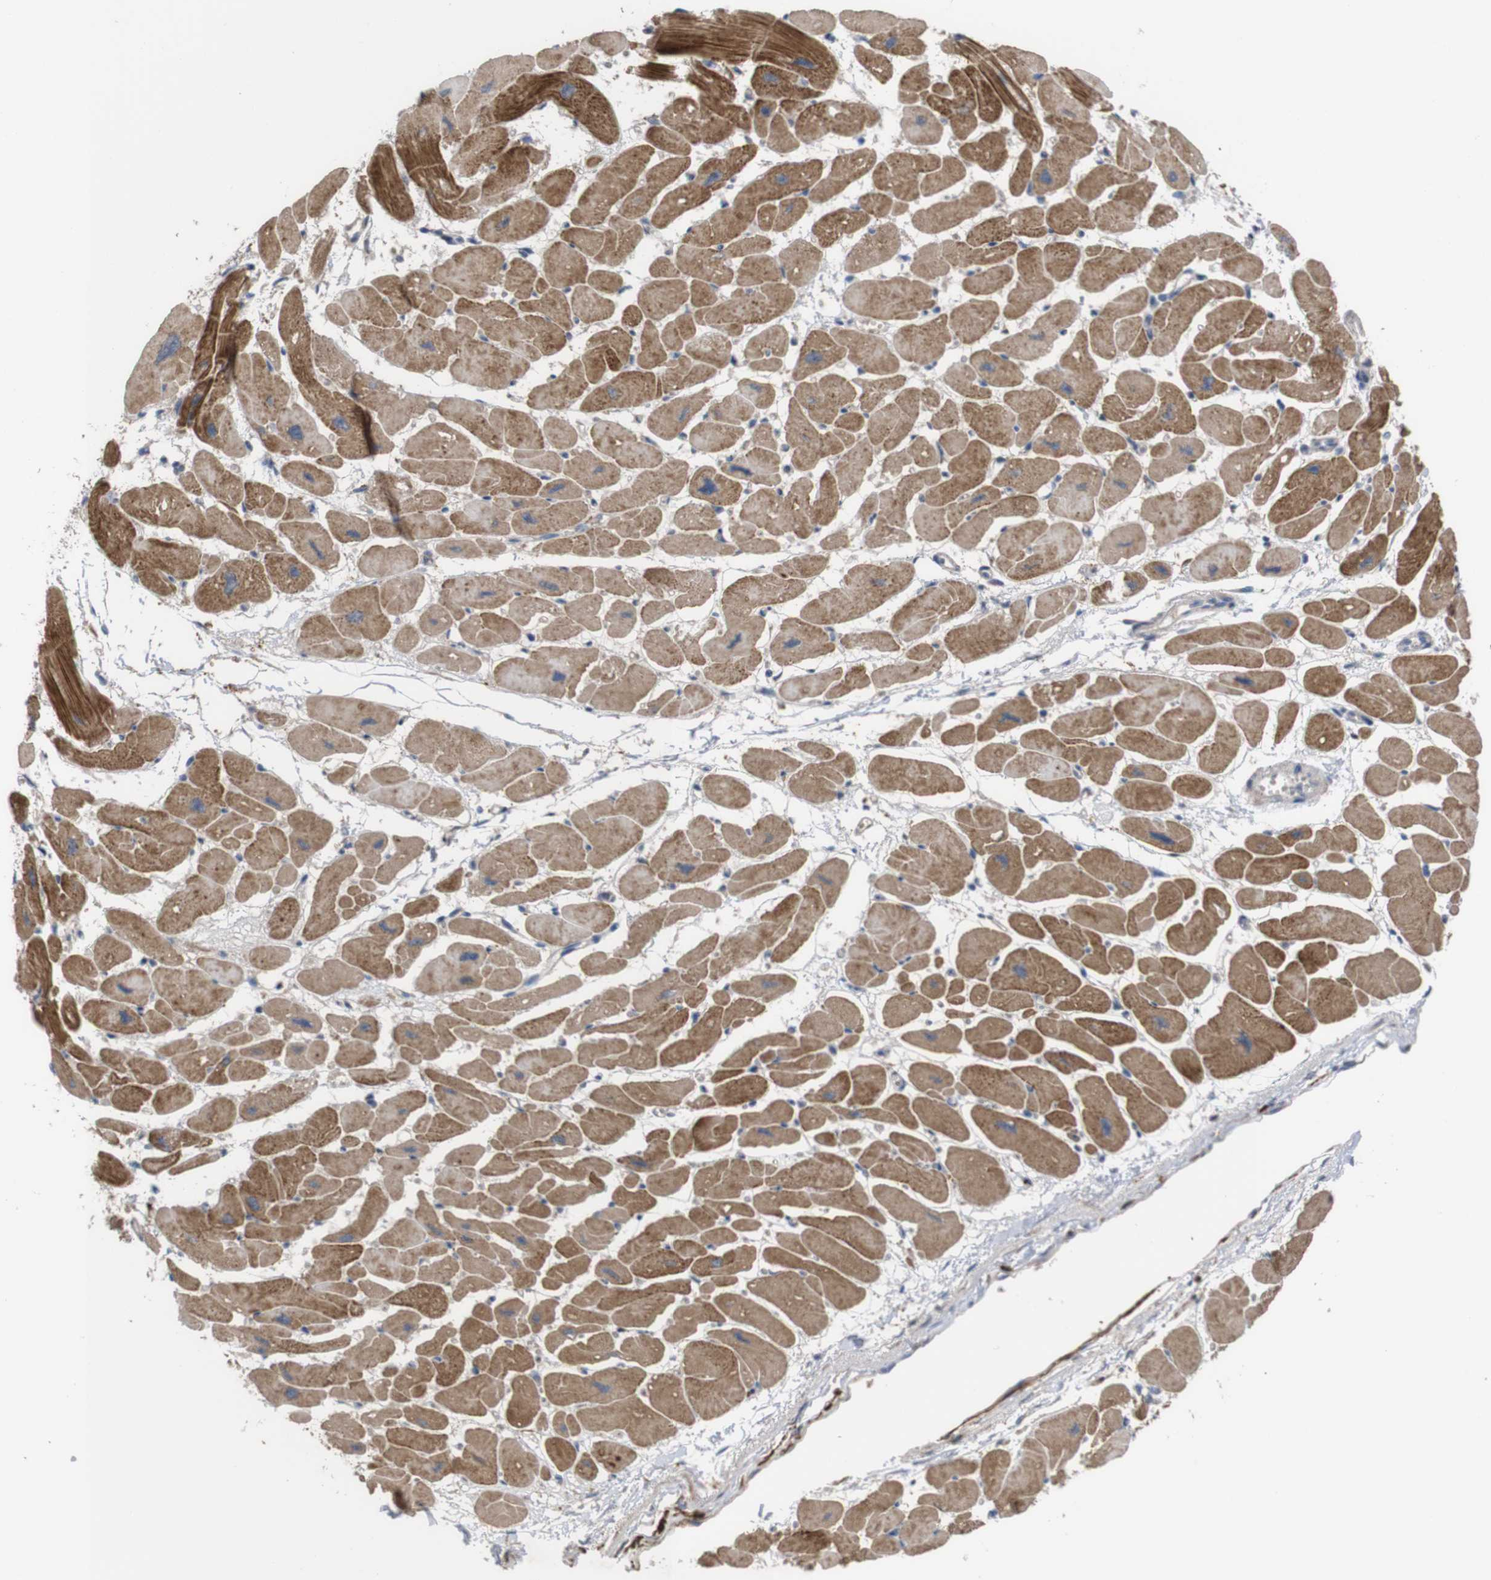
{"staining": {"intensity": "moderate", "quantity": ">75%", "location": "cytoplasmic/membranous"}, "tissue": "heart muscle", "cell_type": "Cardiomyocytes", "image_type": "normal", "snomed": [{"axis": "morphology", "description": "Normal tissue, NOS"}, {"axis": "topography", "description": "Heart"}], "caption": "Heart muscle stained for a protein shows moderate cytoplasmic/membranous positivity in cardiomyocytes. (brown staining indicates protein expression, while blue staining denotes nuclei).", "gene": "PTPRR", "patient": {"sex": "female", "age": 54}}